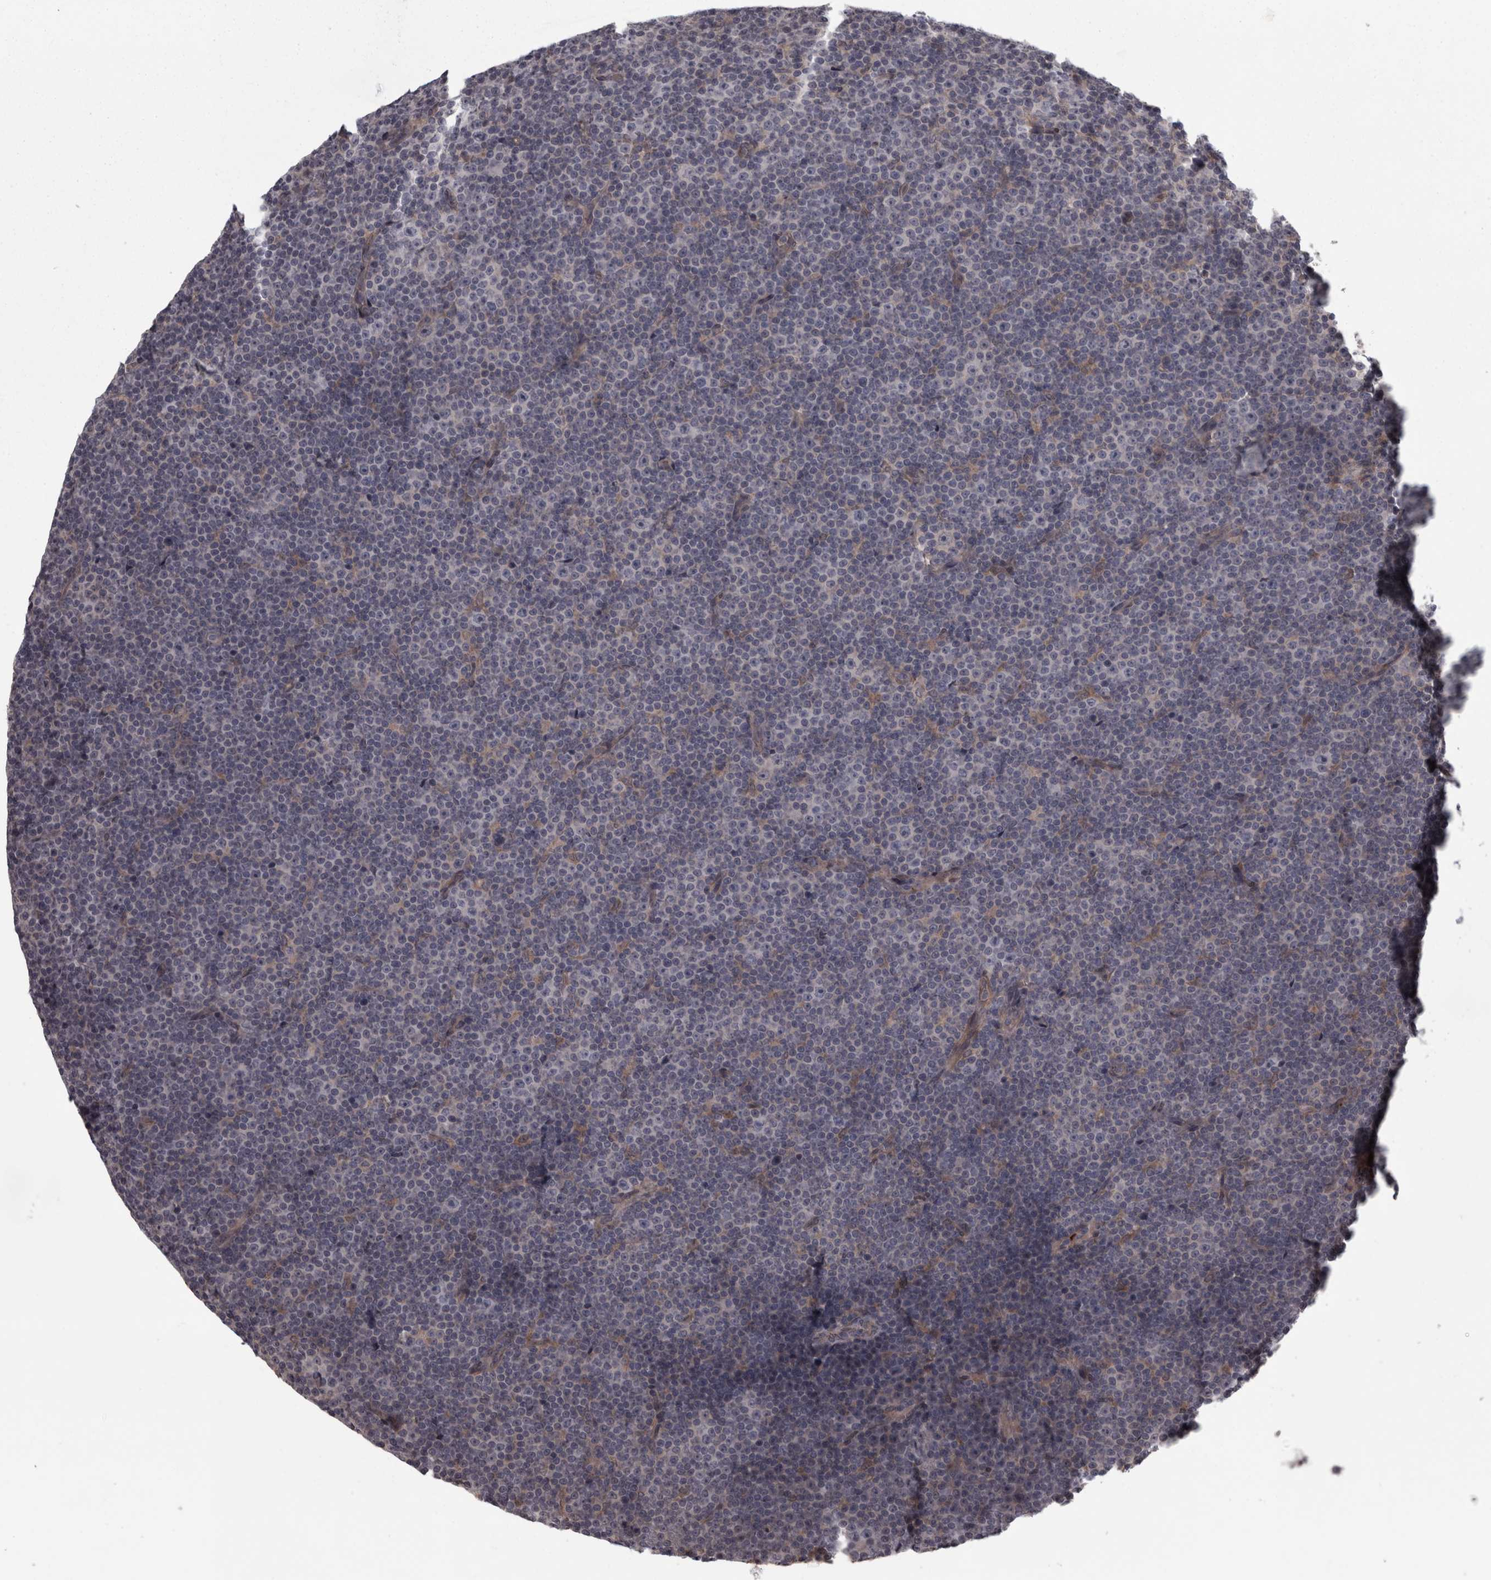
{"staining": {"intensity": "negative", "quantity": "none", "location": "none"}, "tissue": "lymphoma", "cell_type": "Tumor cells", "image_type": "cancer", "snomed": [{"axis": "morphology", "description": "Malignant lymphoma, non-Hodgkin's type, Low grade"}, {"axis": "topography", "description": "Lymph node"}], "caption": "A histopathology image of lymphoma stained for a protein demonstrates no brown staining in tumor cells.", "gene": "RSU1", "patient": {"sex": "female", "age": 67}}